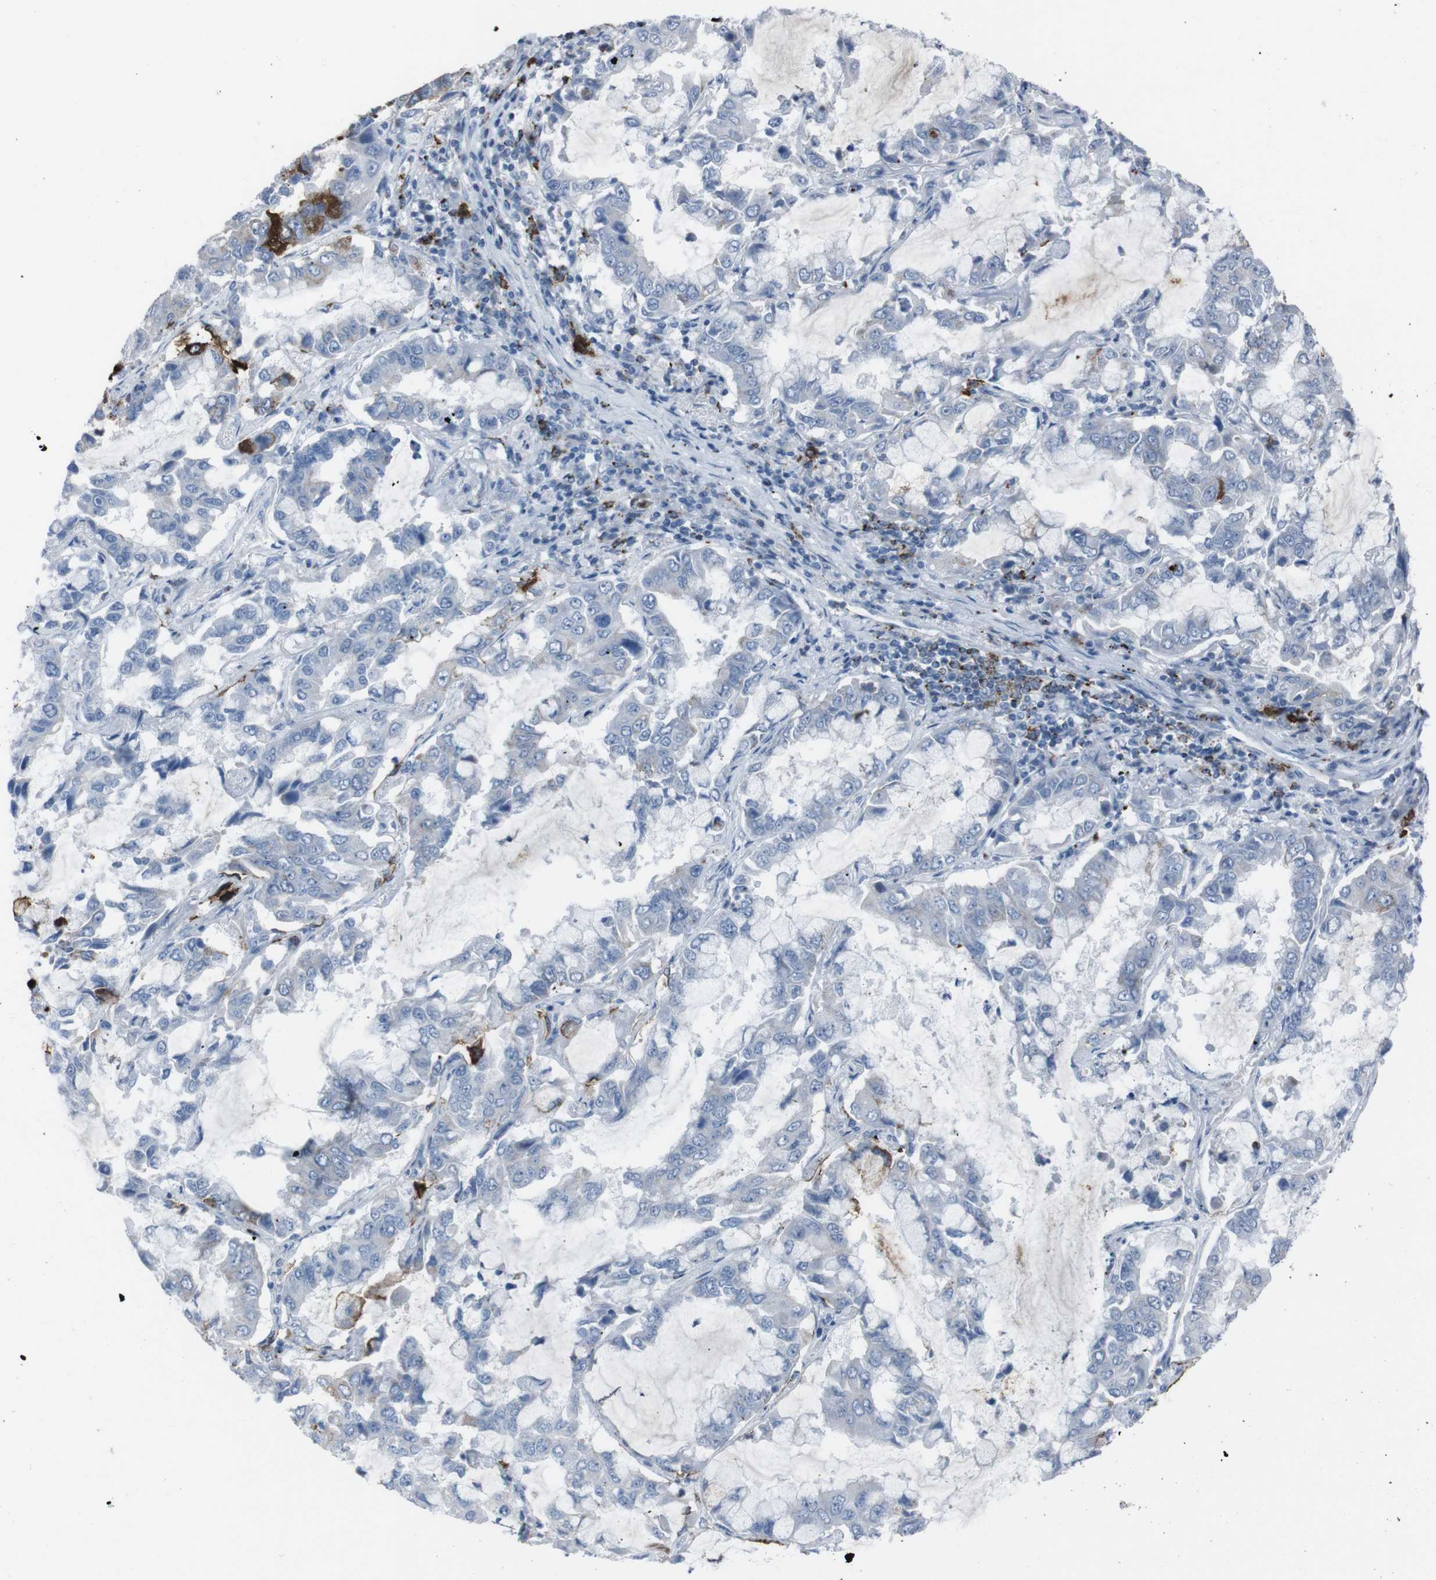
{"staining": {"intensity": "strong", "quantity": "<25%", "location": "cytoplasmic/membranous"}, "tissue": "lung cancer", "cell_type": "Tumor cells", "image_type": "cancer", "snomed": [{"axis": "morphology", "description": "Adenocarcinoma, NOS"}, {"axis": "topography", "description": "Lung"}], "caption": "This micrograph displays immunohistochemistry (IHC) staining of lung cancer (adenocarcinoma), with medium strong cytoplasmic/membranous staining in about <25% of tumor cells.", "gene": "ST6GAL1", "patient": {"sex": "male", "age": 64}}